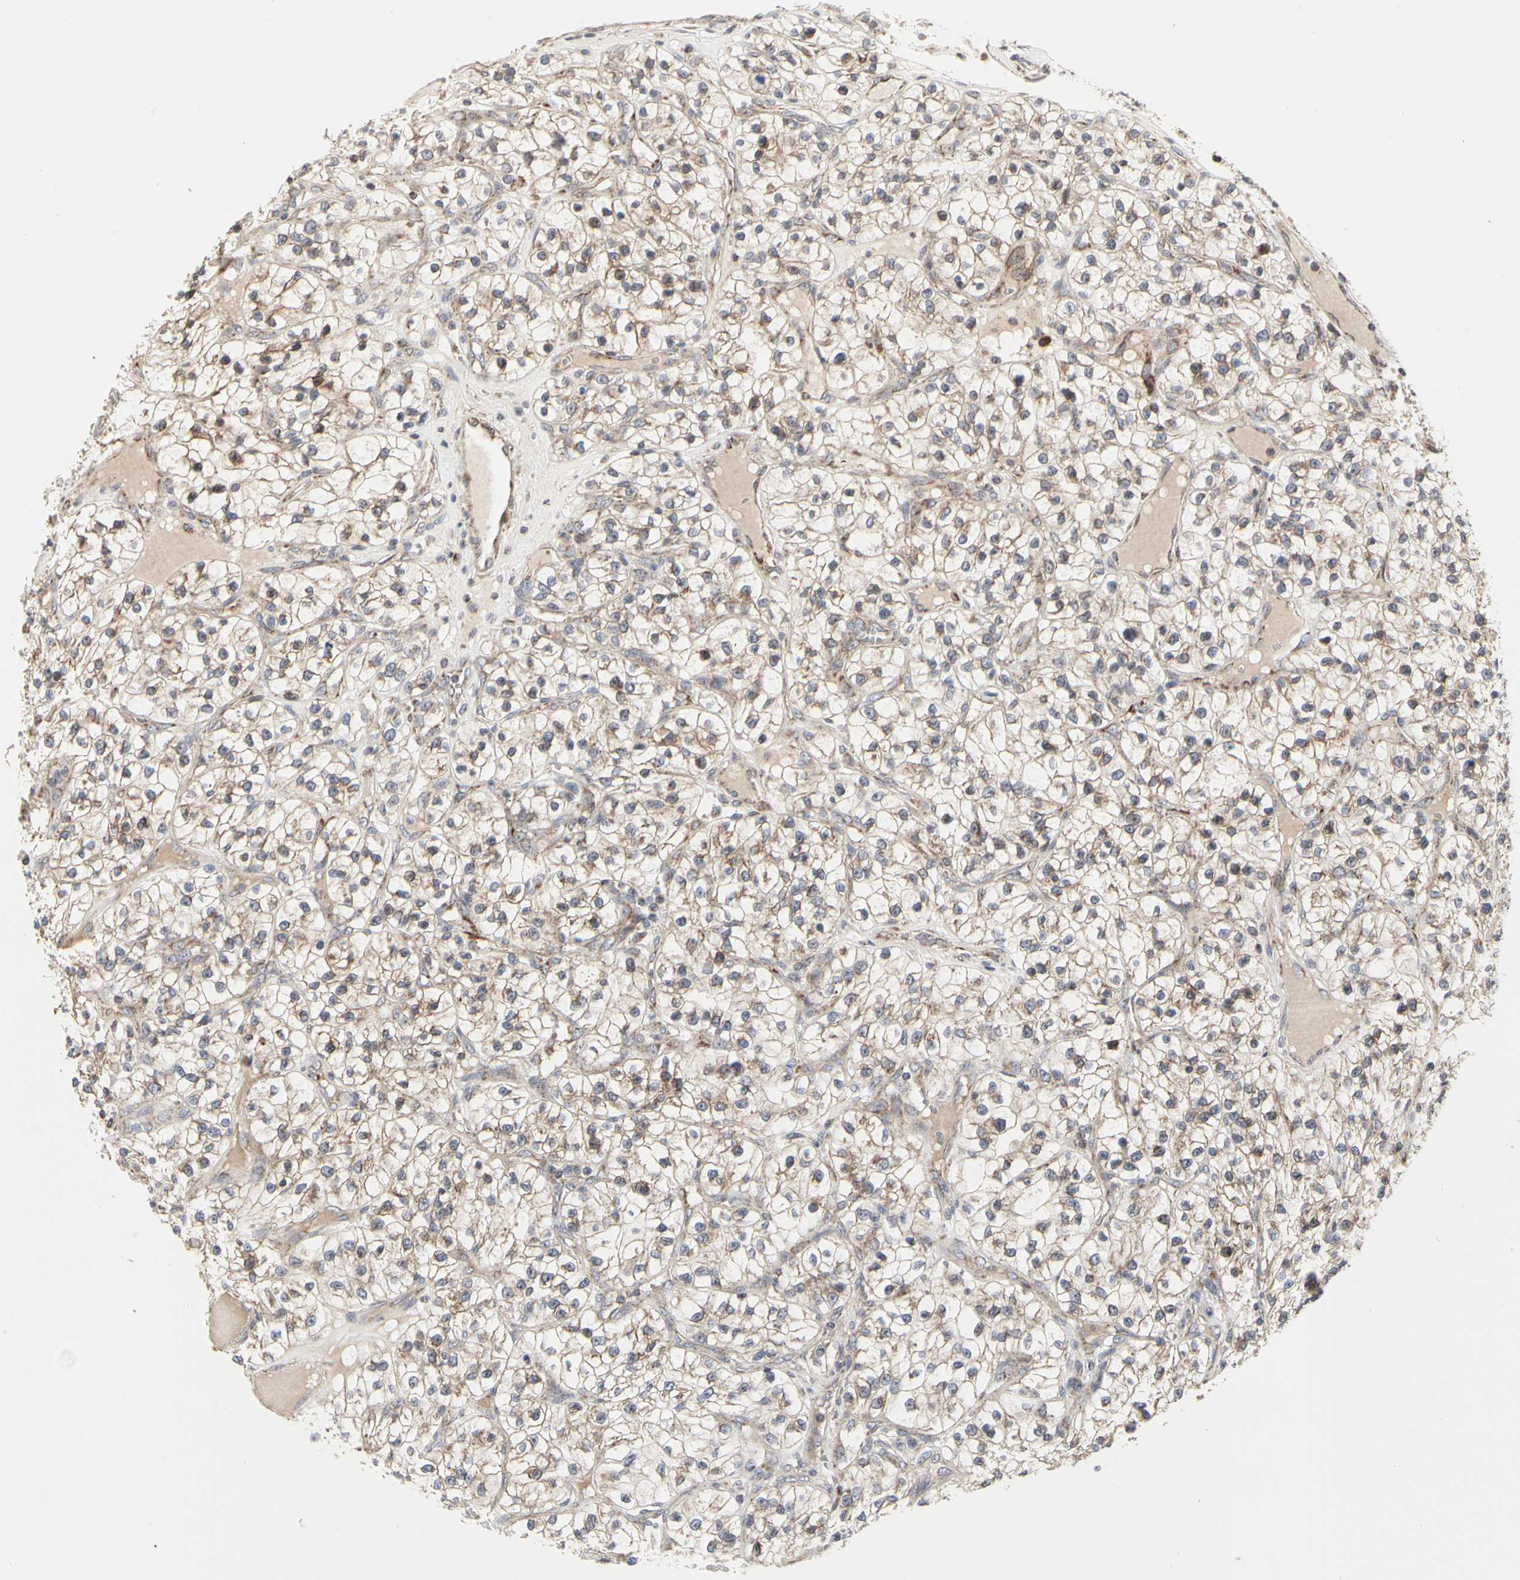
{"staining": {"intensity": "weak", "quantity": "25%-75%", "location": "cytoplasmic/membranous"}, "tissue": "renal cancer", "cell_type": "Tumor cells", "image_type": "cancer", "snomed": [{"axis": "morphology", "description": "Adenocarcinoma, NOS"}, {"axis": "topography", "description": "Kidney"}], "caption": "Protein staining shows weak cytoplasmic/membranous expression in about 25%-75% of tumor cells in adenocarcinoma (renal). (IHC, brightfield microscopy, high magnification).", "gene": "TSKU", "patient": {"sex": "female", "age": 57}}